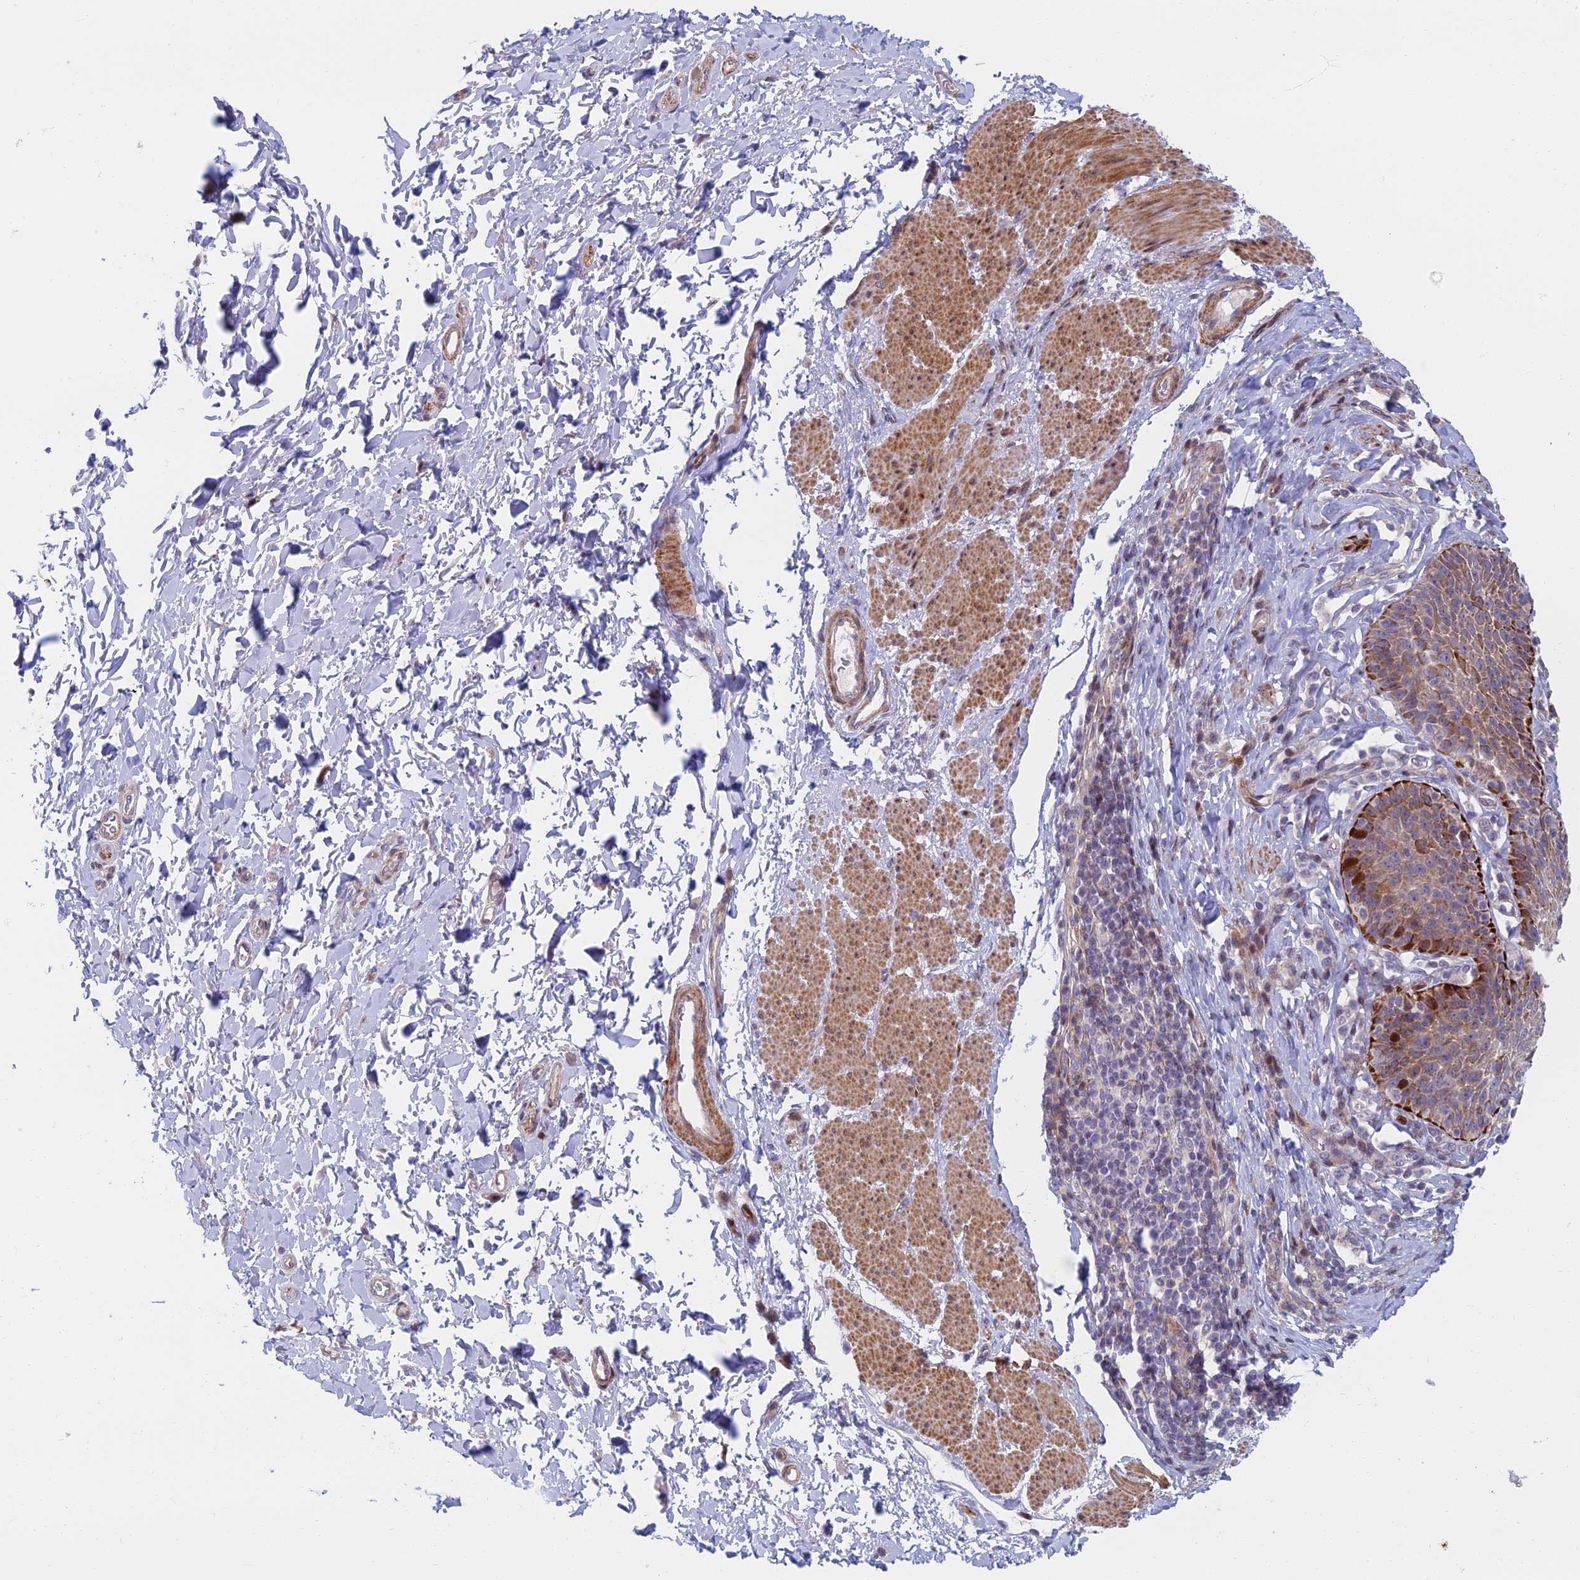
{"staining": {"intensity": "strong", "quantity": "25%-75%", "location": "cytoplasmic/membranous"}, "tissue": "esophagus", "cell_type": "Squamous epithelial cells", "image_type": "normal", "snomed": [{"axis": "morphology", "description": "Normal tissue, NOS"}, {"axis": "topography", "description": "Esophagus"}], "caption": "Esophagus stained with a protein marker exhibits strong staining in squamous epithelial cells.", "gene": "C15orf40", "patient": {"sex": "female", "age": 61}}